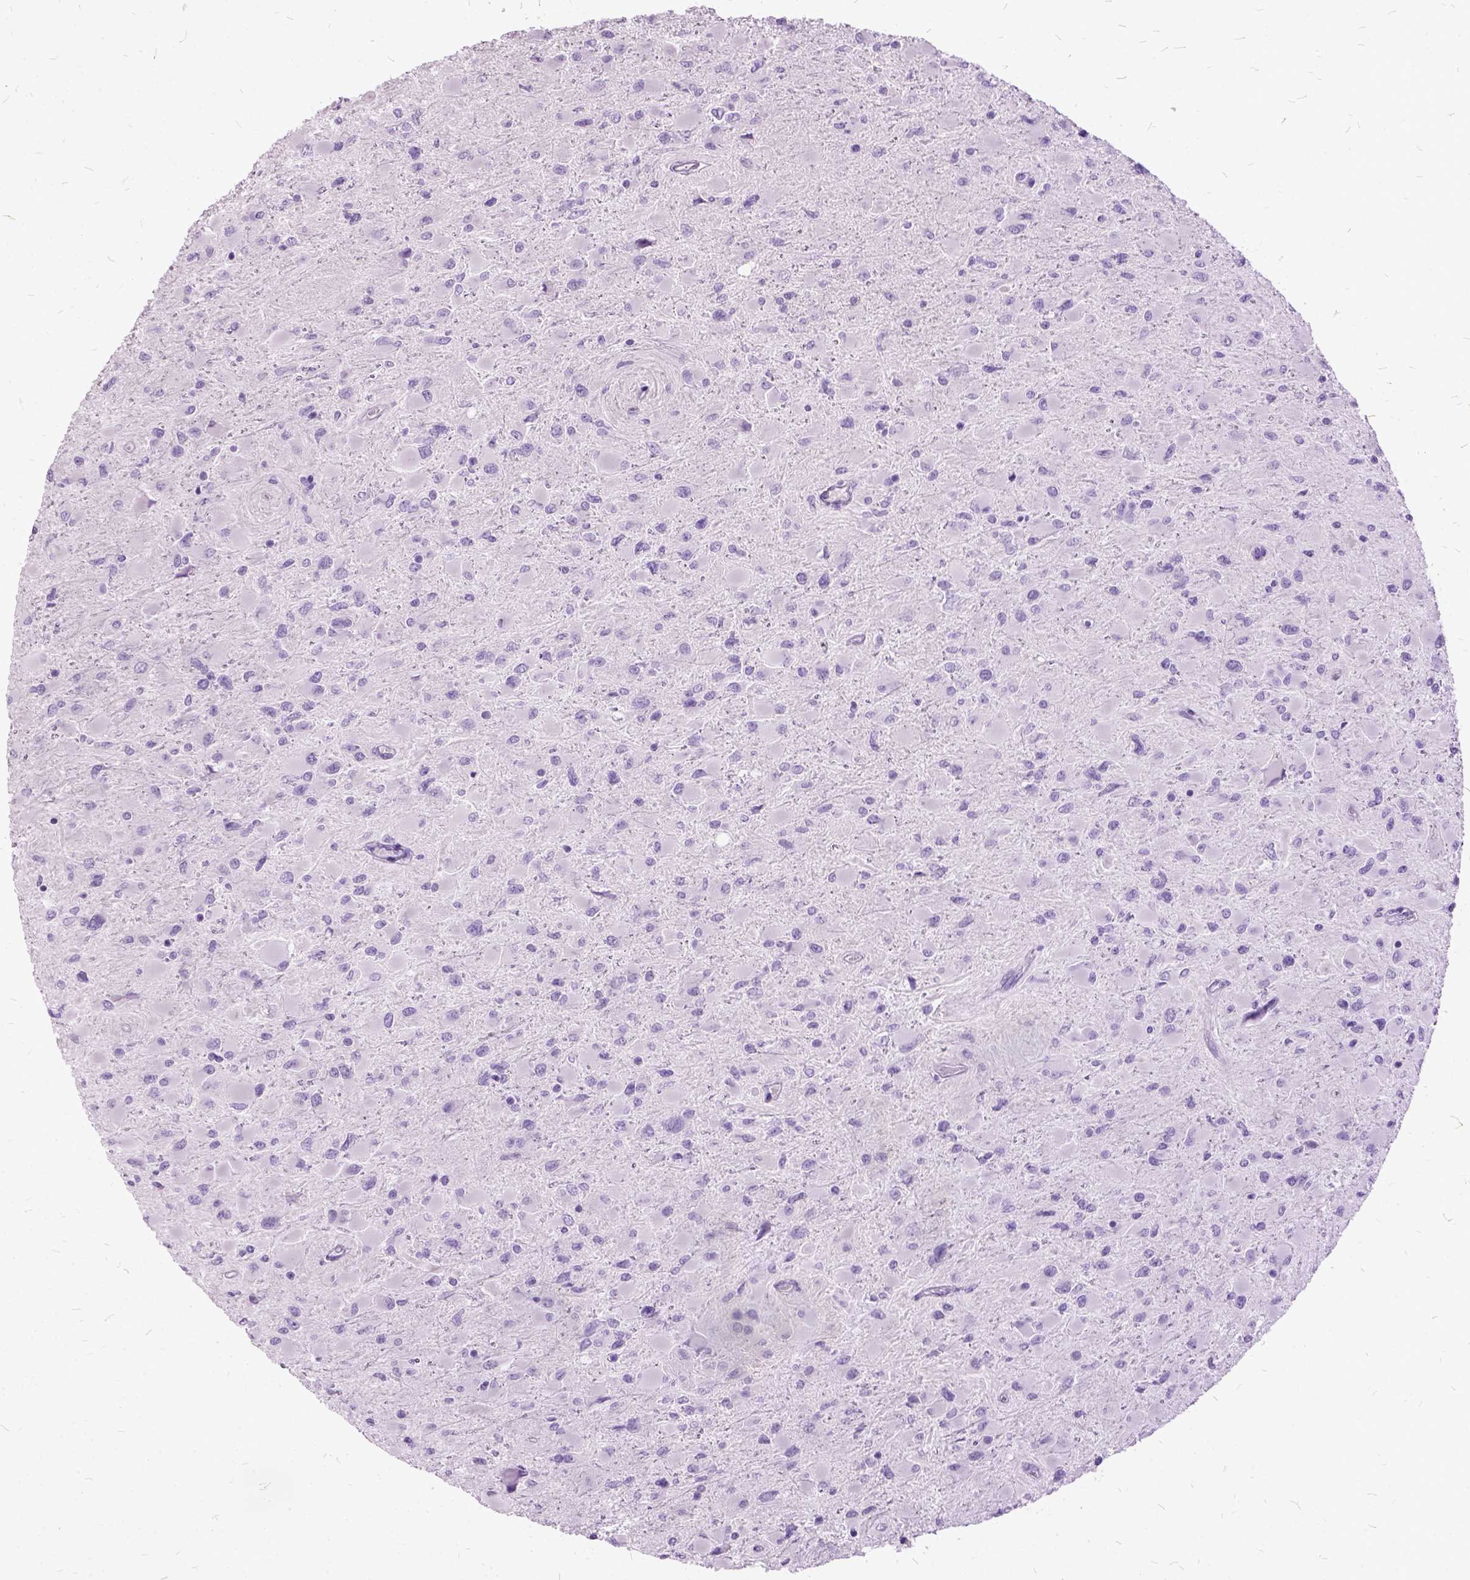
{"staining": {"intensity": "negative", "quantity": "none", "location": "none"}, "tissue": "glioma", "cell_type": "Tumor cells", "image_type": "cancer", "snomed": [{"axis": "morphology", "description": "Glioma, malignant, High grade"}, {"axis": "topography", "description": "Cerebral cortex"}], "caption": "This is an immunohistochemistry histopathology image of malignant glioma (high-grade). There is no staining in tumor cells.", "gene": "MME", "patient": {"sex": "female", "age": 36}}